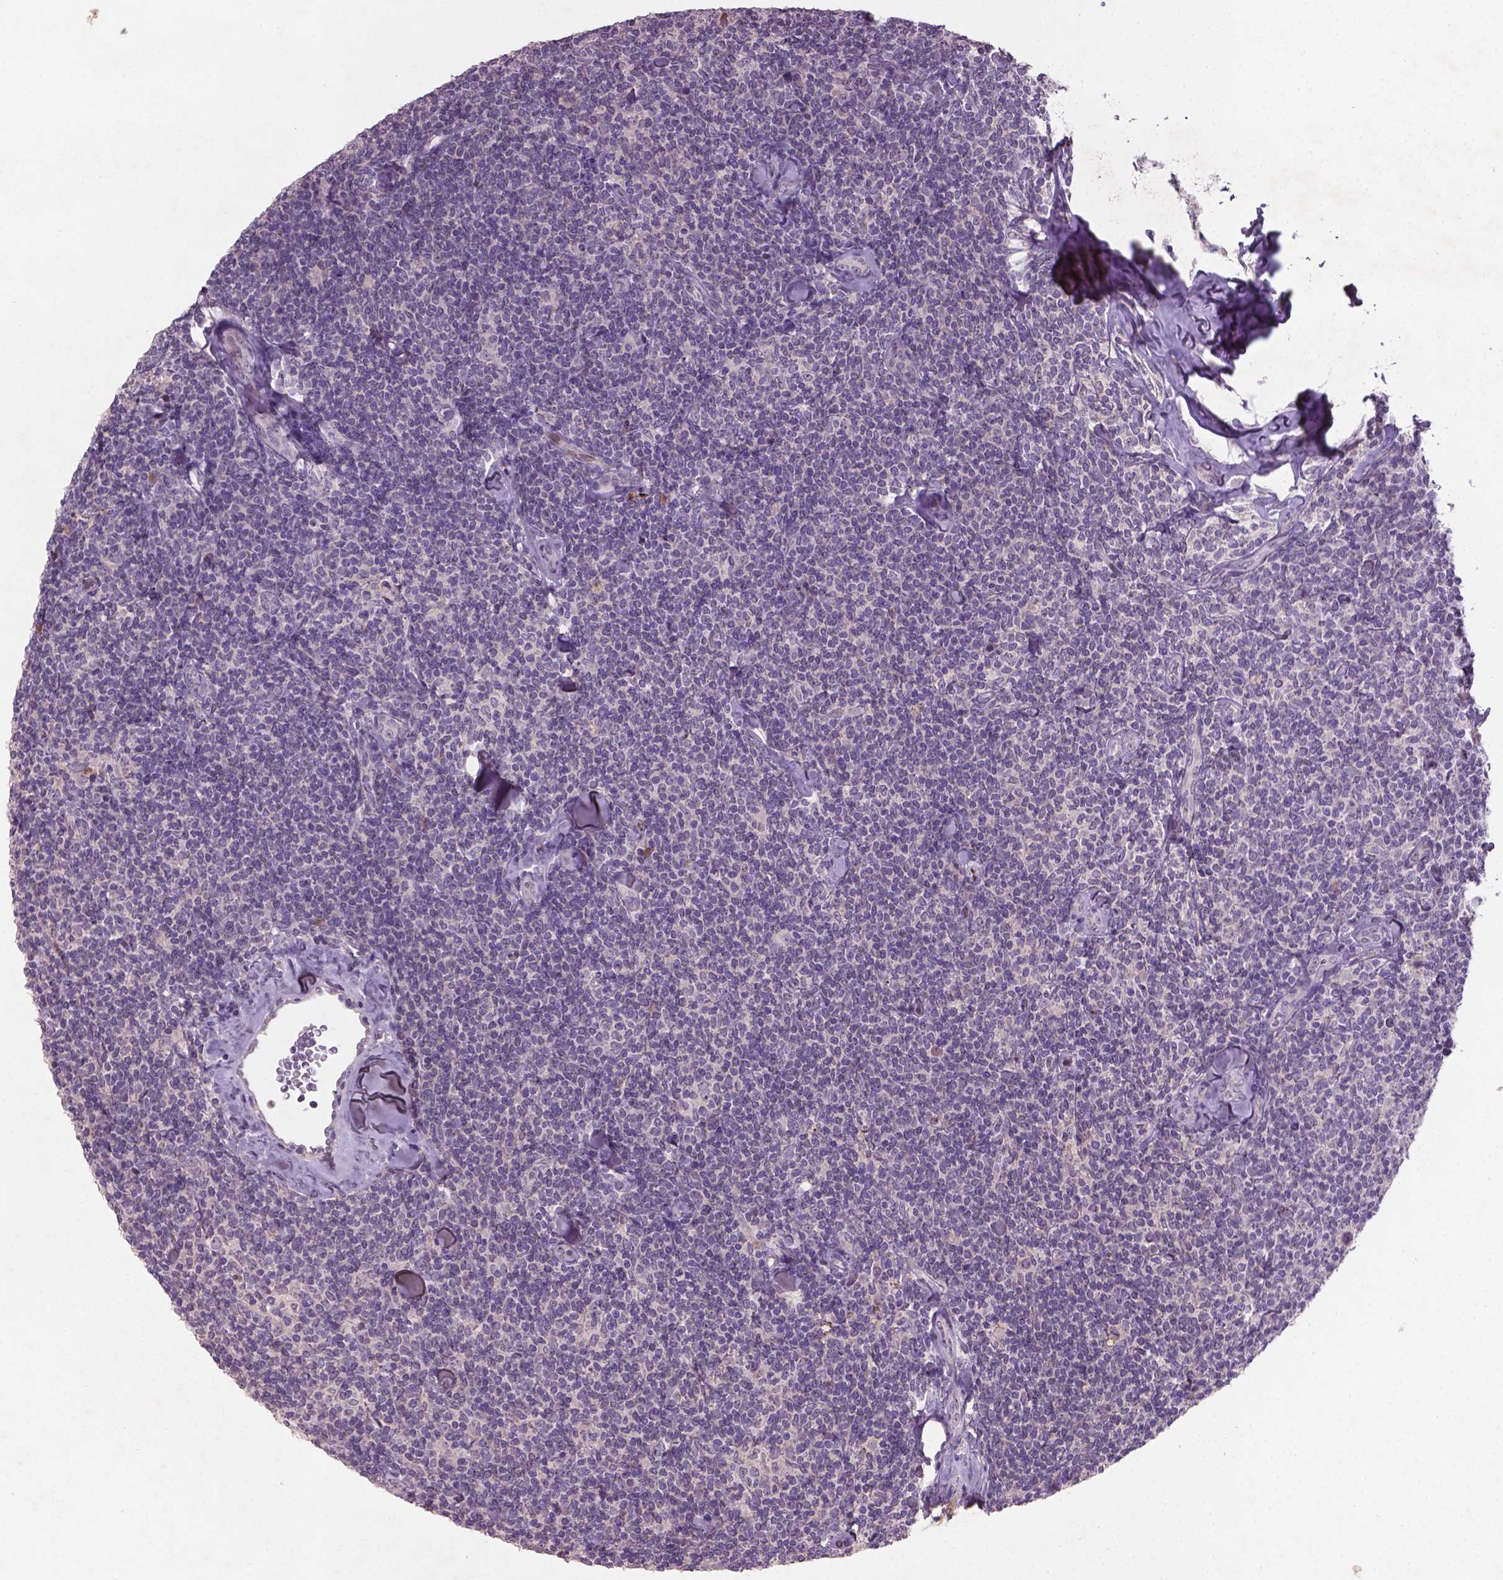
{"staining": {"intensity": "negative", "quantity": "none", "location": "none"}, "tissue": "lymphoma", "cell_type": "Tumor cells", "image_type": "cancer", "snomed": [{"axis": "morphology", "description": "Malignant lymphoma, non-Hodgkin's type, Low grade"}, {"axis": "topography", "description": "Lymph node"}], "caption": "The histopathology image displays no staining of tumor cells in lymphoma. (DAB (3,3'-diaminobenzidine) immunohistochemistry visualized using brightfield microscopy, high magnification).", "gene": "SOX17", "patient": {"sex": "female", "age": 56}}